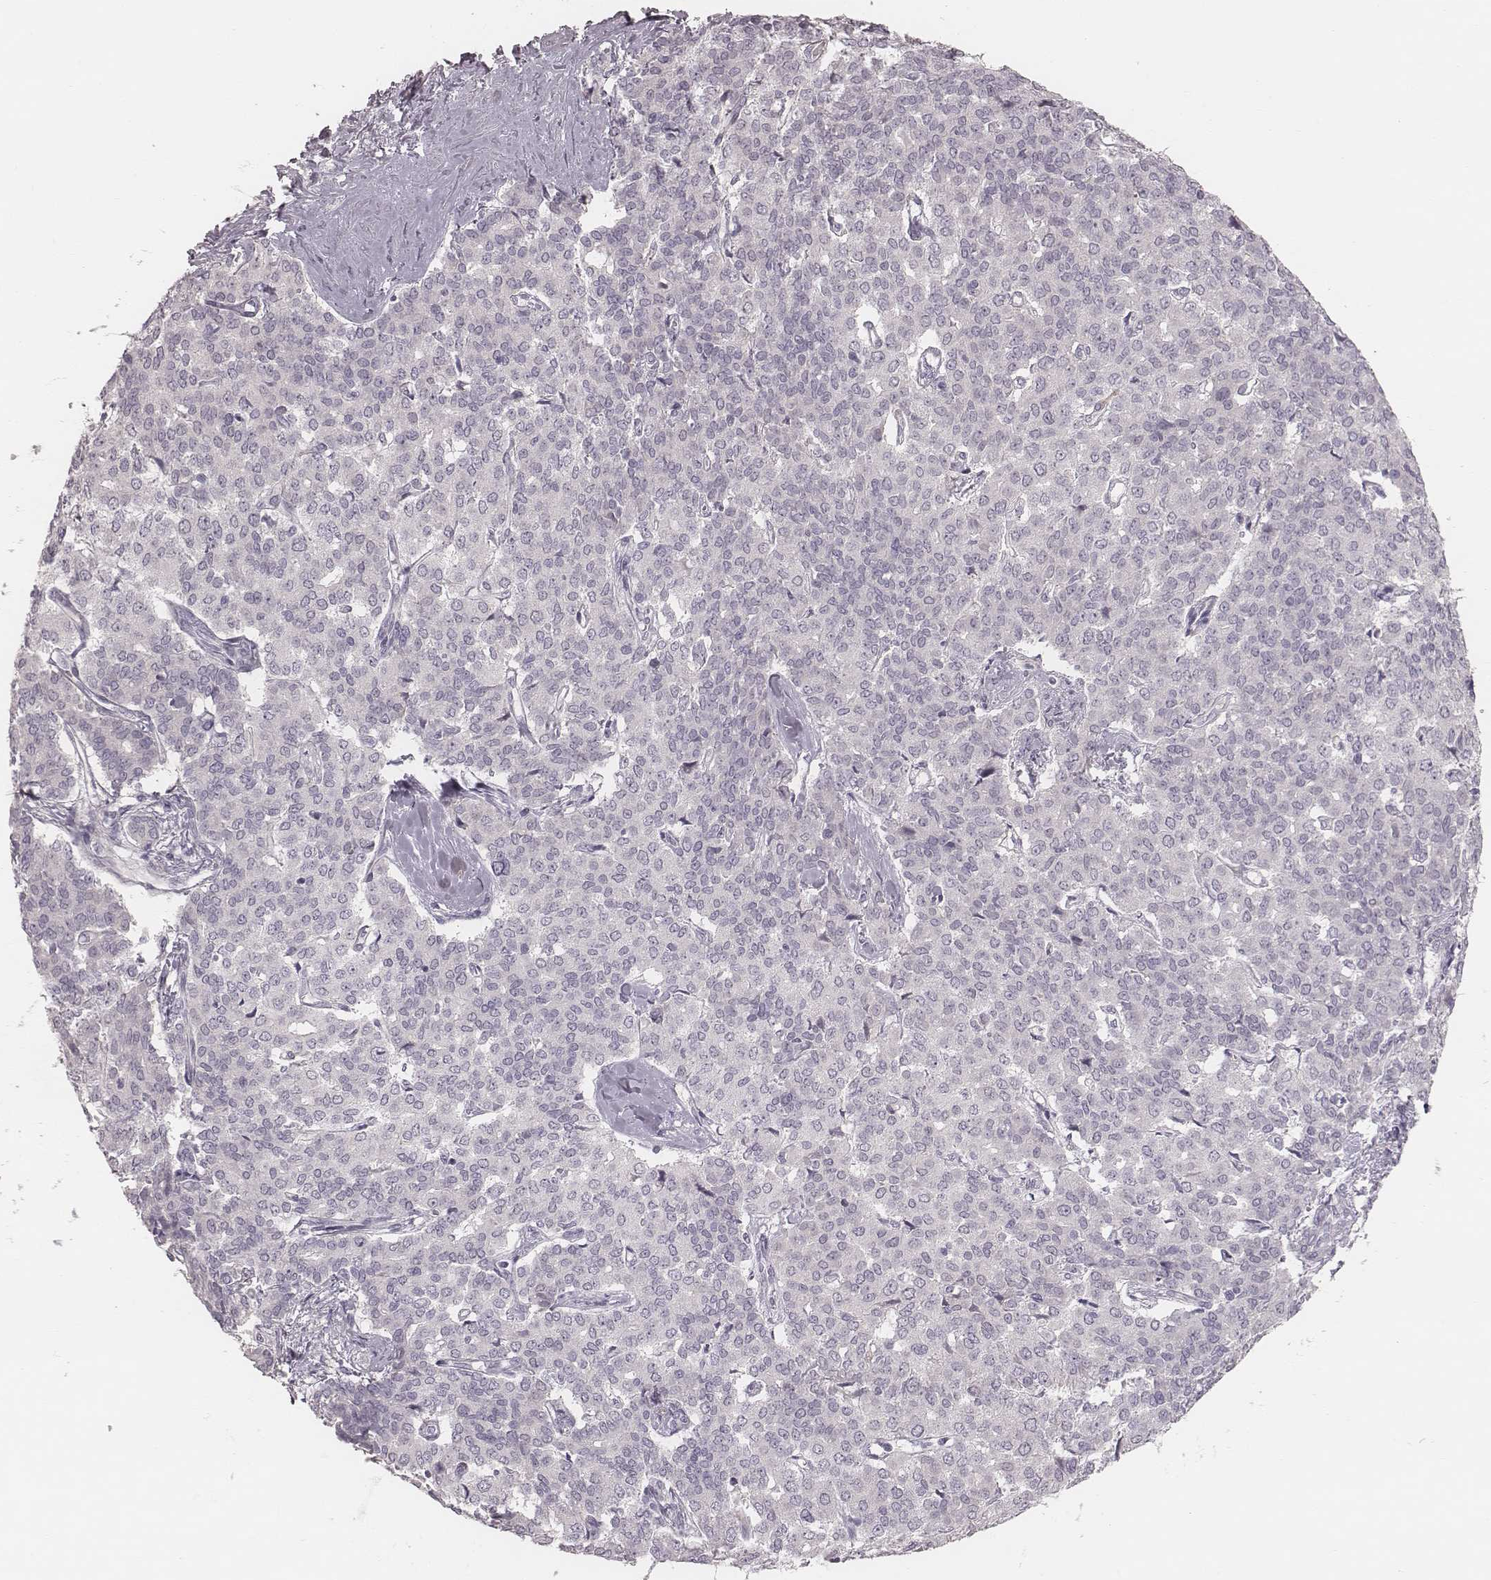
{"staining": {"intensity": "negative", "quantity": "none", "location": "none"}, "tissue": "liver cancer", "cell_type": "Tumor cells", "image_type": "cancer", "snomed": [{"axis": "morphology", "description": "Cholangiocarcinoma"}, {"axis": "topography", "description": "Liver"}], "caption": "IHC photomicrograph of liver cancer stained for a protein (brown), which reveals no staining in tumor cells.", "gene": "SPA17", "patient": {"sex": "female", "age": 47}}